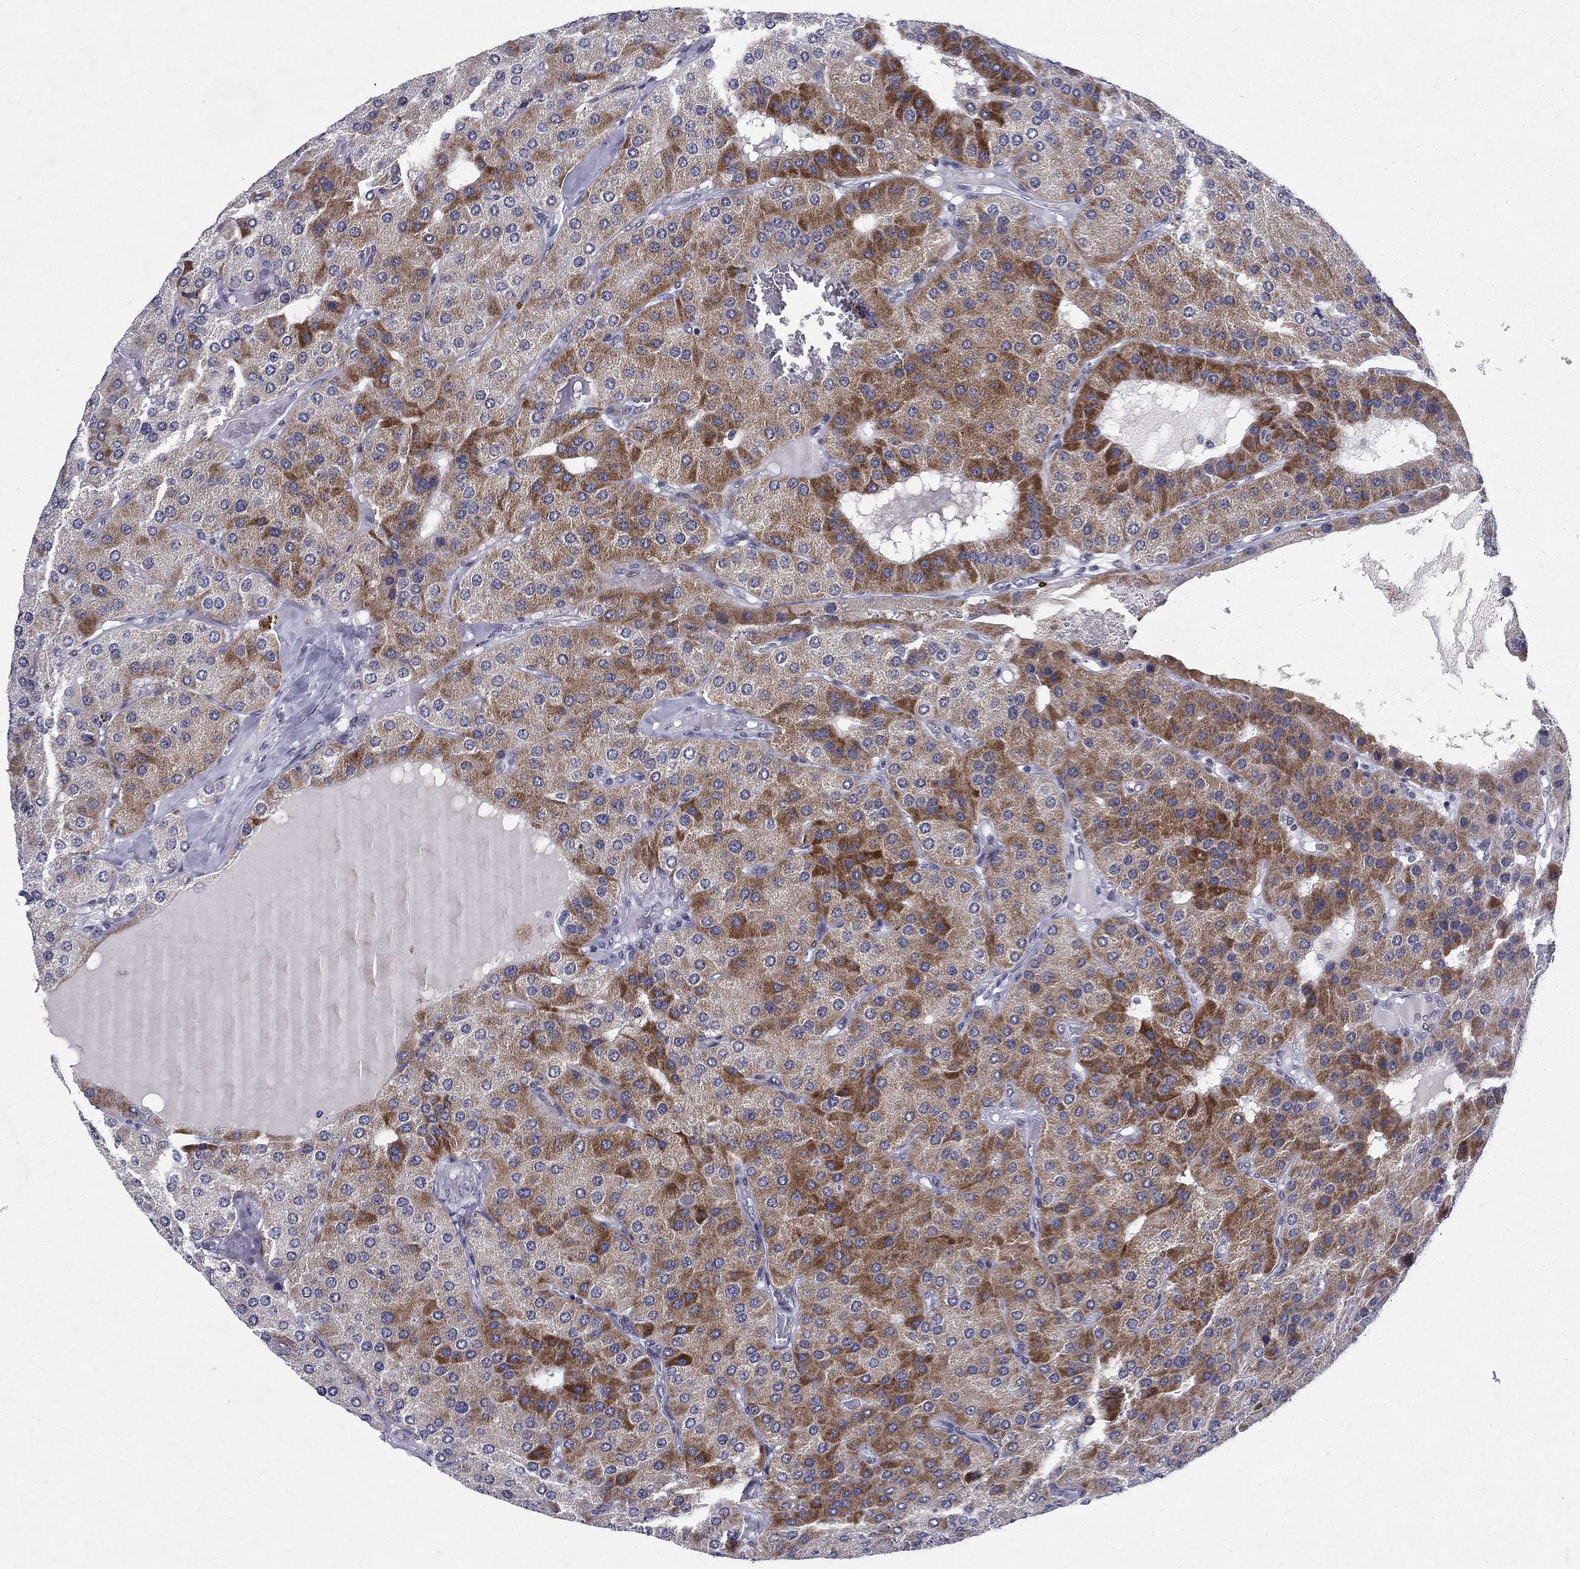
{"staining": {"intensity": "moderate", "quantity": "25%-75%", "location": "cytoplasmic/membranous"}, "tissue": "parathyroid gland", "cell_type": "Glandular cells", "image_type": "normal", "snomed": [{"axis": "morphology", "description": "Normal tissue, NOS"}, {"axis": "morphology", "description": "Adenoma, NOS"}, {"axis": "topography", "description": "Parathyroid gland"}], "caption": "Brown immunohistochemical staining in benign human parathyroid gland shows moderate cytoplasmic/membranous expression in about 25%-75% of glandular cells. (IHC, brightfield microscopy, high magnification).", "gene": "RBFOX1", "patient": {"sex": "female", "age": 86}}